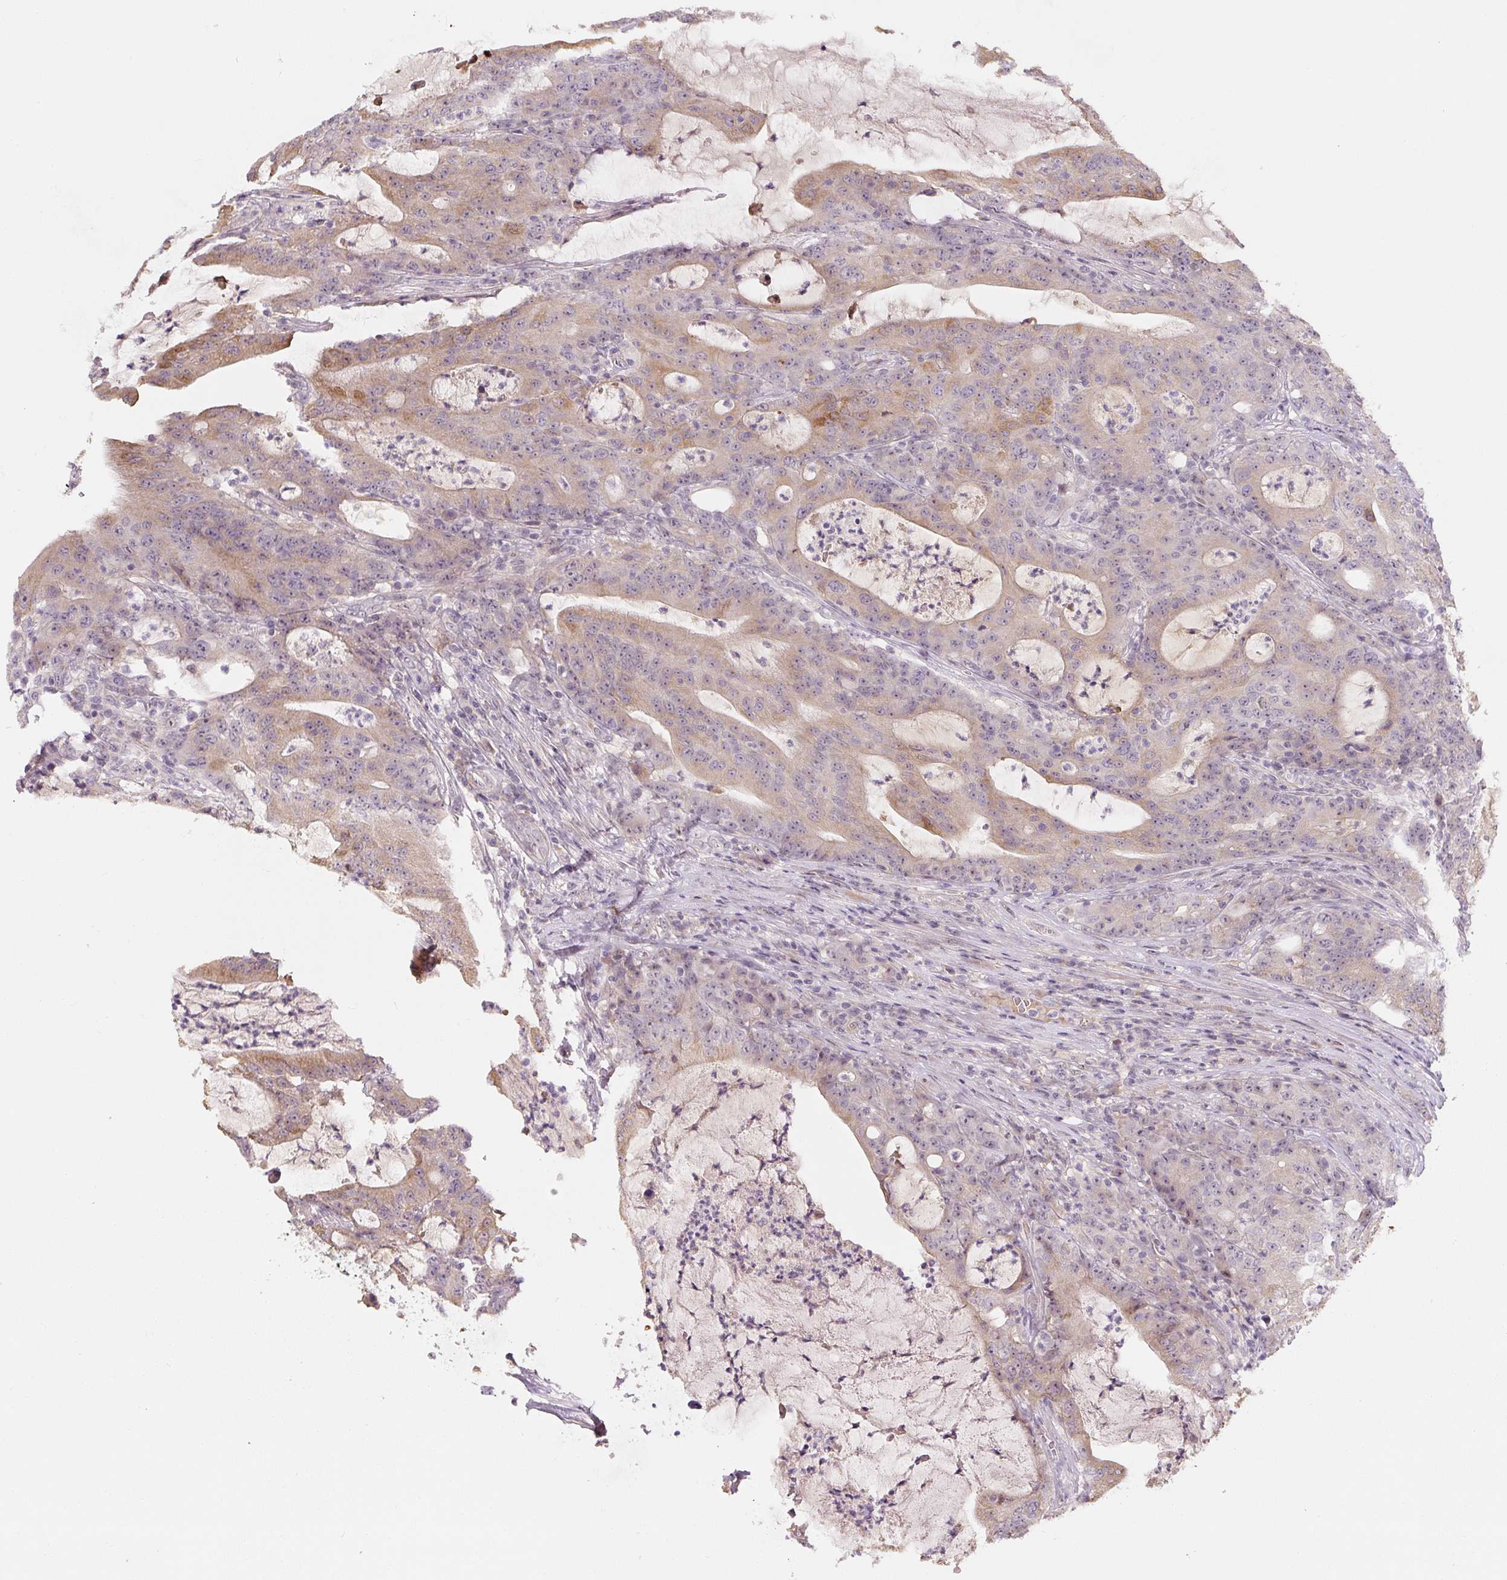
{"staining": {"intensity": "weak", "quantity": "25%-75%", "location": "cytoplasmic/membranous,nuclear"}, "tissue": "colorectal cancer", "cell_type": "Tumor cells", "image_type": "cancer", "snomed": [{"axis": "morphology", "description": "Adenocarcinoma, NOS"}, {"axis": "topography", "description": "Colon"}], "caption": "Immunohistochemical staining of adenocarcinoma (colorectal) reveals low levels of weak cytoplasmic/membranous and nuclear staining in about 25%-75% of tumor cells.", "gene": "PWWP3B", "patient": {"sex": "male", "age": 83}}